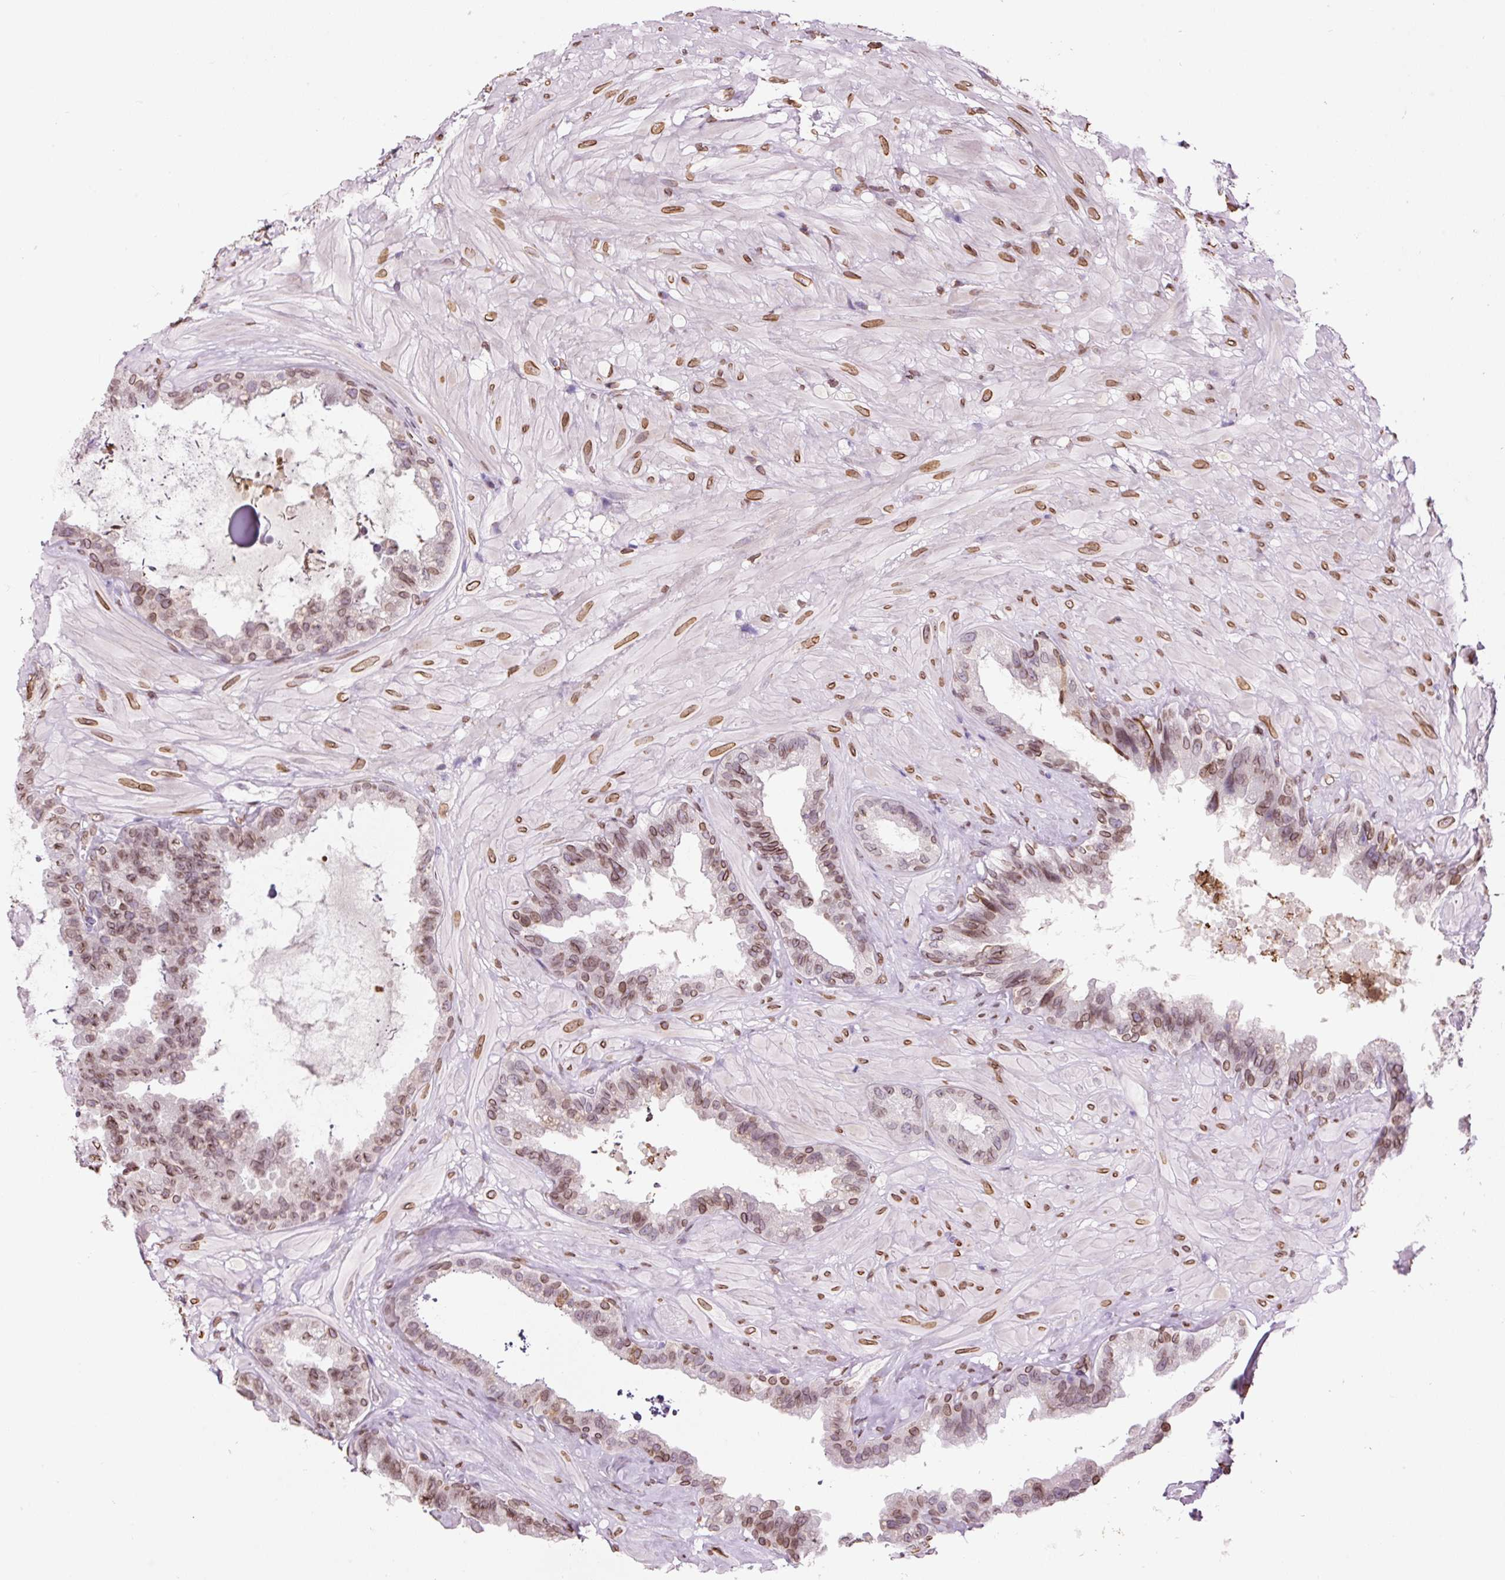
{"staining": {"intensity": "moderate", "quantity": ">75%", "location": "cytoplasmic/membranous,nuclear"}, "tissue": "seminal vesicle", "cell_type": "Glandular cells", "image_type": "normal", "snomed": [{"axis": "morphology", "description": "Normal tissue, NOS"}, {"axis": "topography", "description": "Seminal veicle"}, {"axis": "topography", "description": "Peripheral nerve tissue"}], "caption": "A brown stain labels moderate cytoplasmic/membranous,nuclear expression of a protein in glandular cells of benign seminal vesicle. The protein of interest is shown in brown color, while the nuclei are stained blue.", "gene": "ZNF224", "patient": {"sex": "male", "age": 76}}